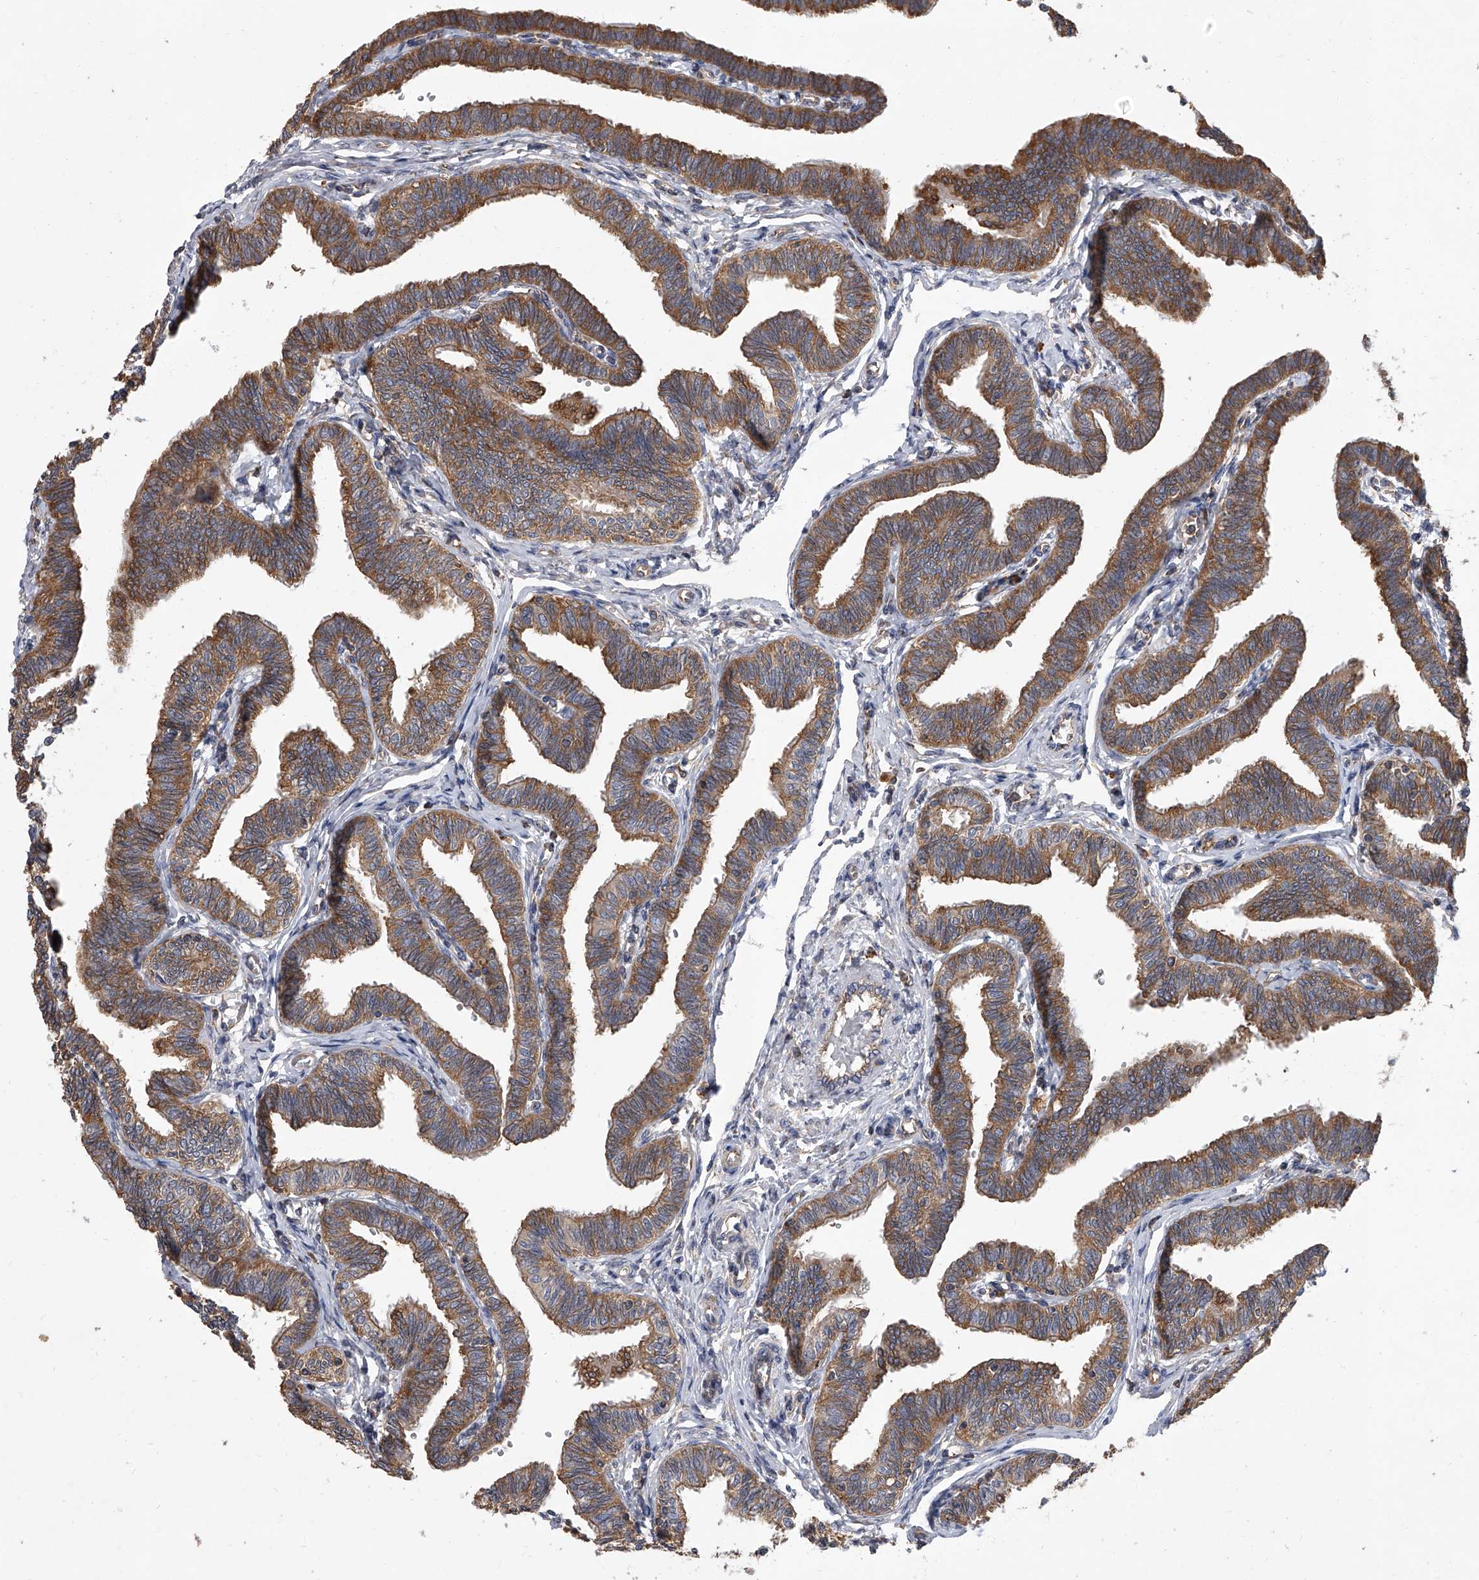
{"staining": {"intensity": "strong", "quantity": ">75%", "location": "cytoplasmic/membranous"}, "tissue": "fallopian tube", "cell_type": "Glandular cells", "image_type": "normal", "snomed": [{"axis": "morphology", "description": "Normal tissue, NOS"}, {"axis": "topography", "description": "Fallopian tube"}, {"axis": "topography", "description": "Ovary"}], "caption": "The image shows a brown stain indicating the presence of a protein in the cytoplasmic/membranous of glandular cells in fallopian tube.", "gene": "EIF2S2", "patient": {"sex": "female", "age": 23}}